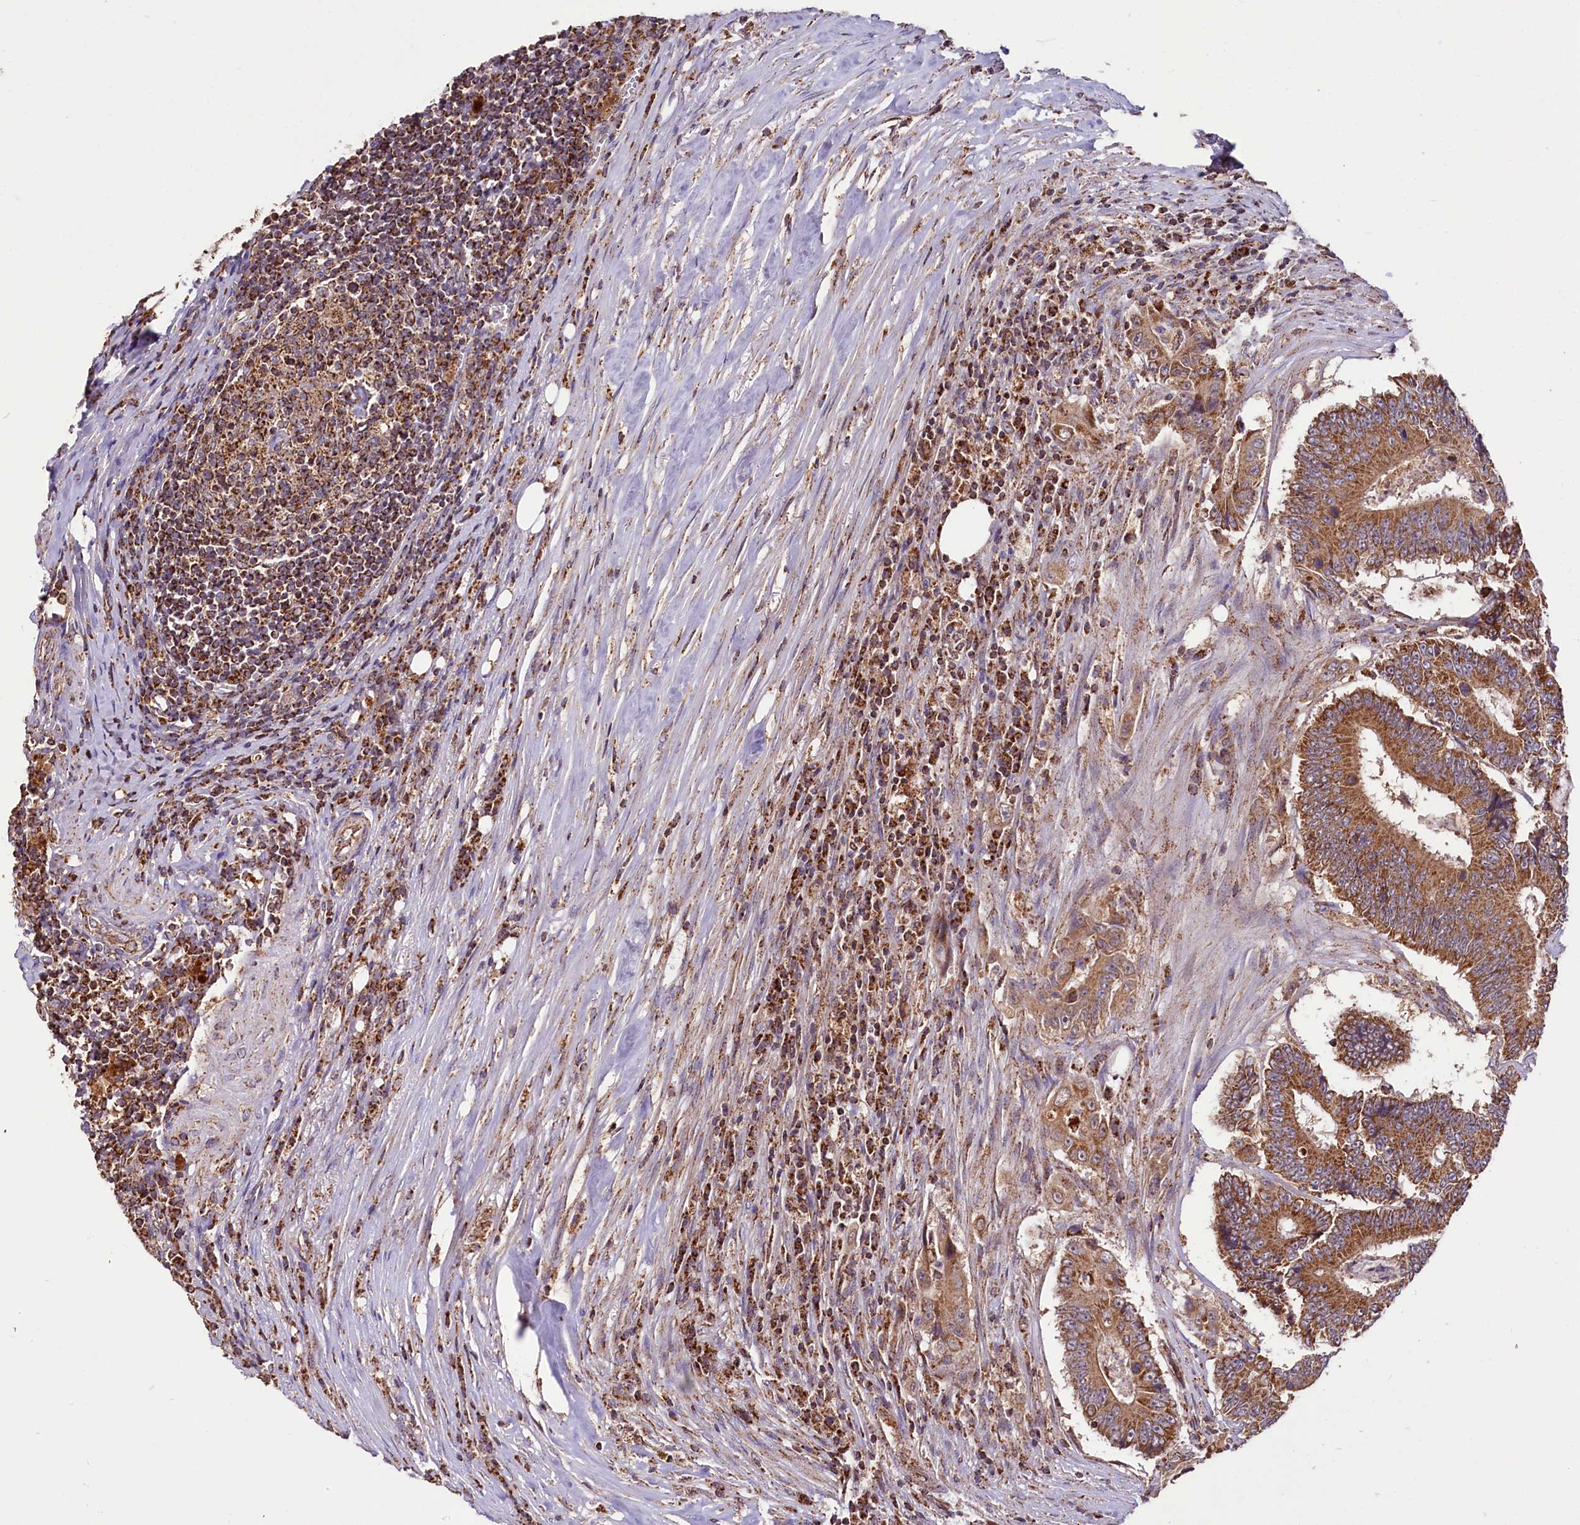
{"staining": {"intensity": "moderate", "quantity": ">75%", "location": "cytoplasmic/membranous"}, "tissue": "colorectal cancer", "cell_type": "Tumor cells", "image_type": "cancer", "snomed": [{"axis": "morphology", "description": "Adenocarcinoma, NOS"}, {"axis": "topography", "description": "Colon"}], "caption": "Protein analysis of colorectal cancer tissue exhibits moderate cytoplasmic/membranous positivity in approximately >75% of tumor cells.", "gene": "NUDT15", "patient": {"sex": "male", "age": 83}}